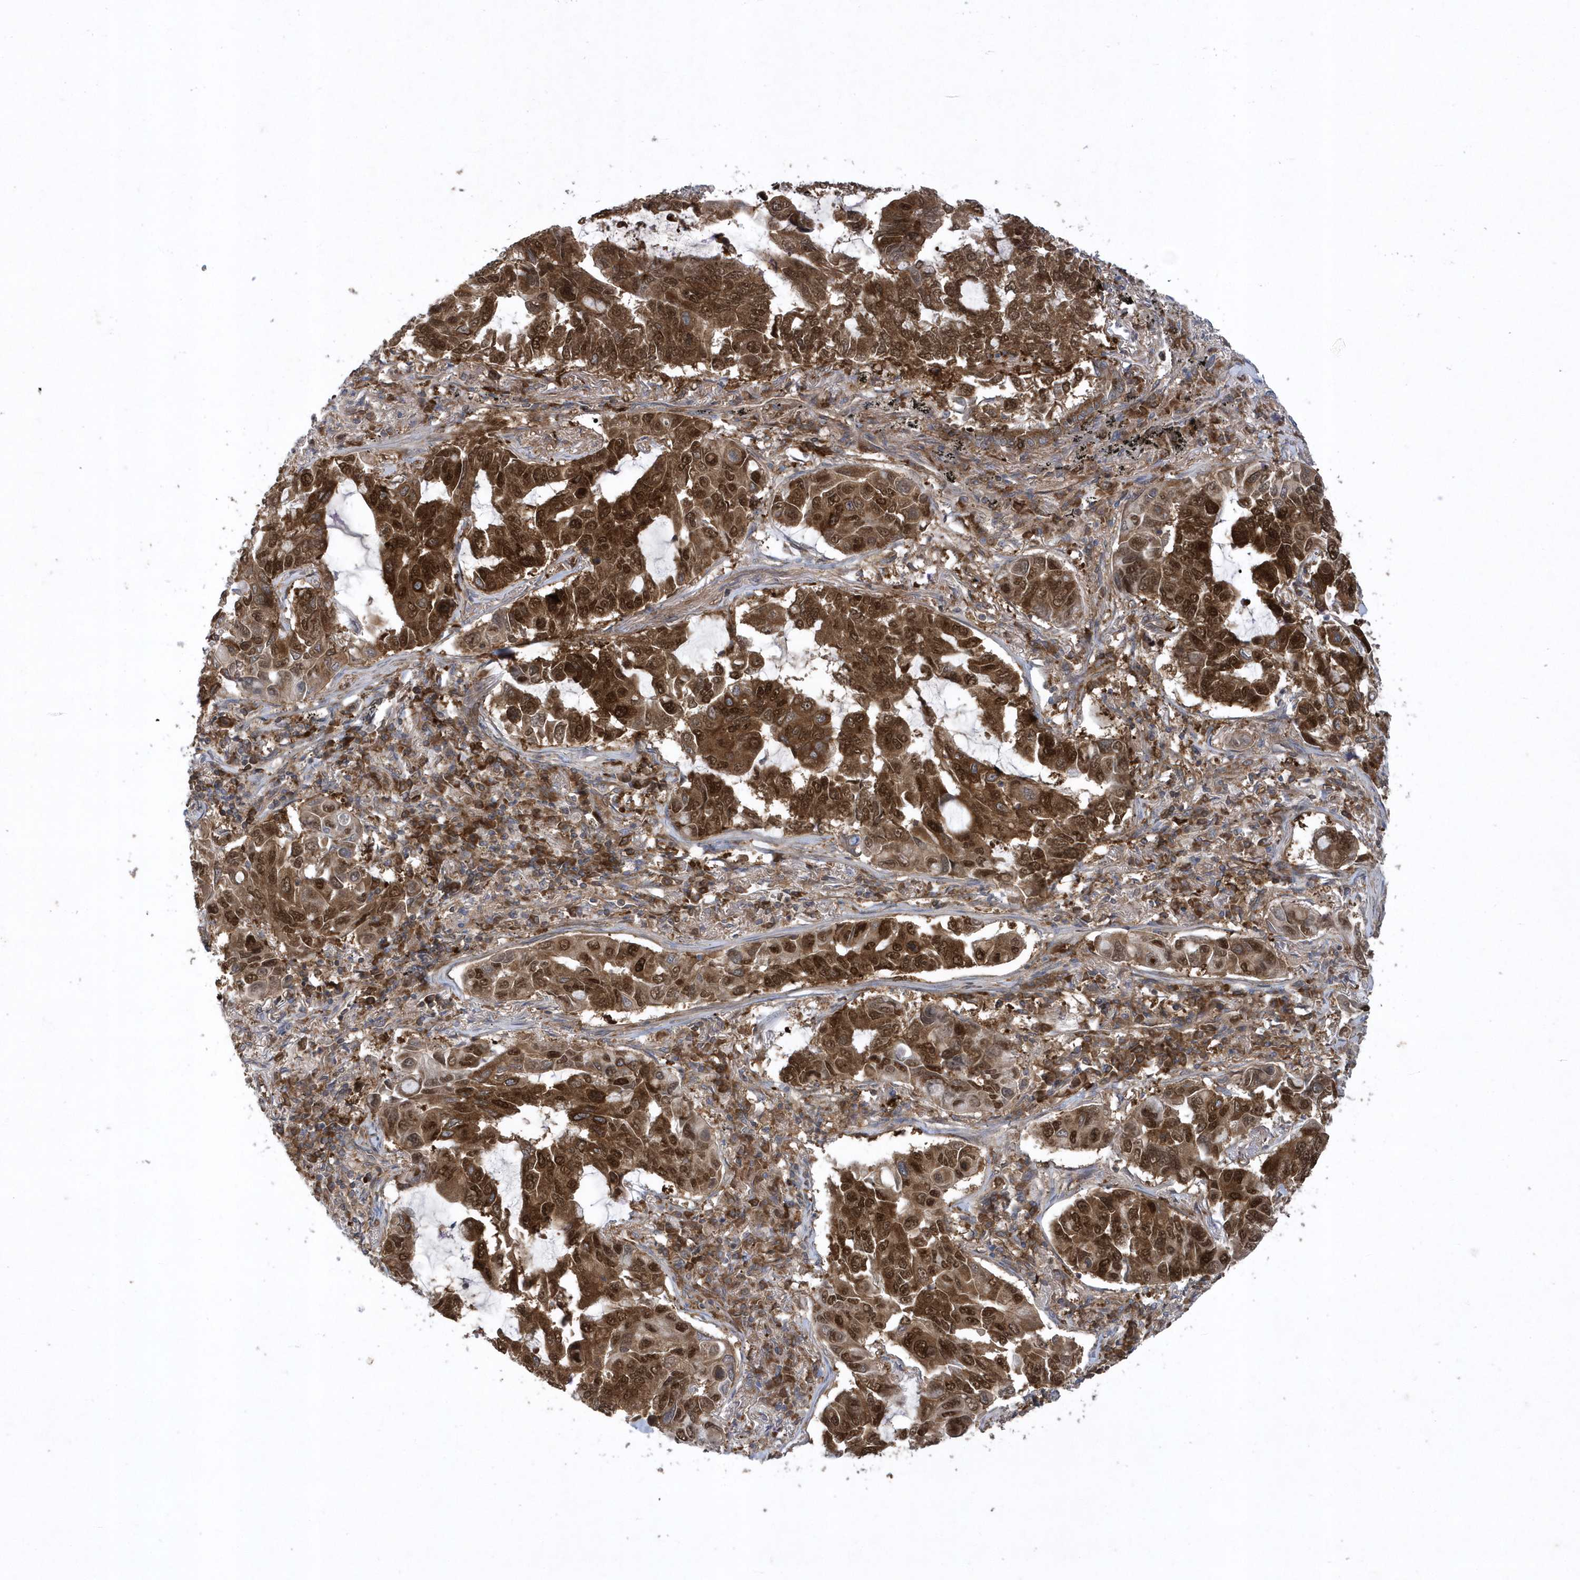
{"staining": {"intensity": "strong", "quantity": ">75%", "location": "cytoplasmic/membranous,nuclear"}, "tissue": "lung cancer", "cell_type": "Tumor cells", "image_type": "cancer", "snomed": [{"axis": "morphology", "description": "Adenocarcinoma, NOS"}, {"axis": "topography", "description": "Lung"}], "caption": "Tumor cells exhibit strong cytoplasmic/membranous and nuclear positivity in approximately >75% of cells in lung cancer.", "gene": "PAICS", "patient": {"sex": "male", "age": 64}}